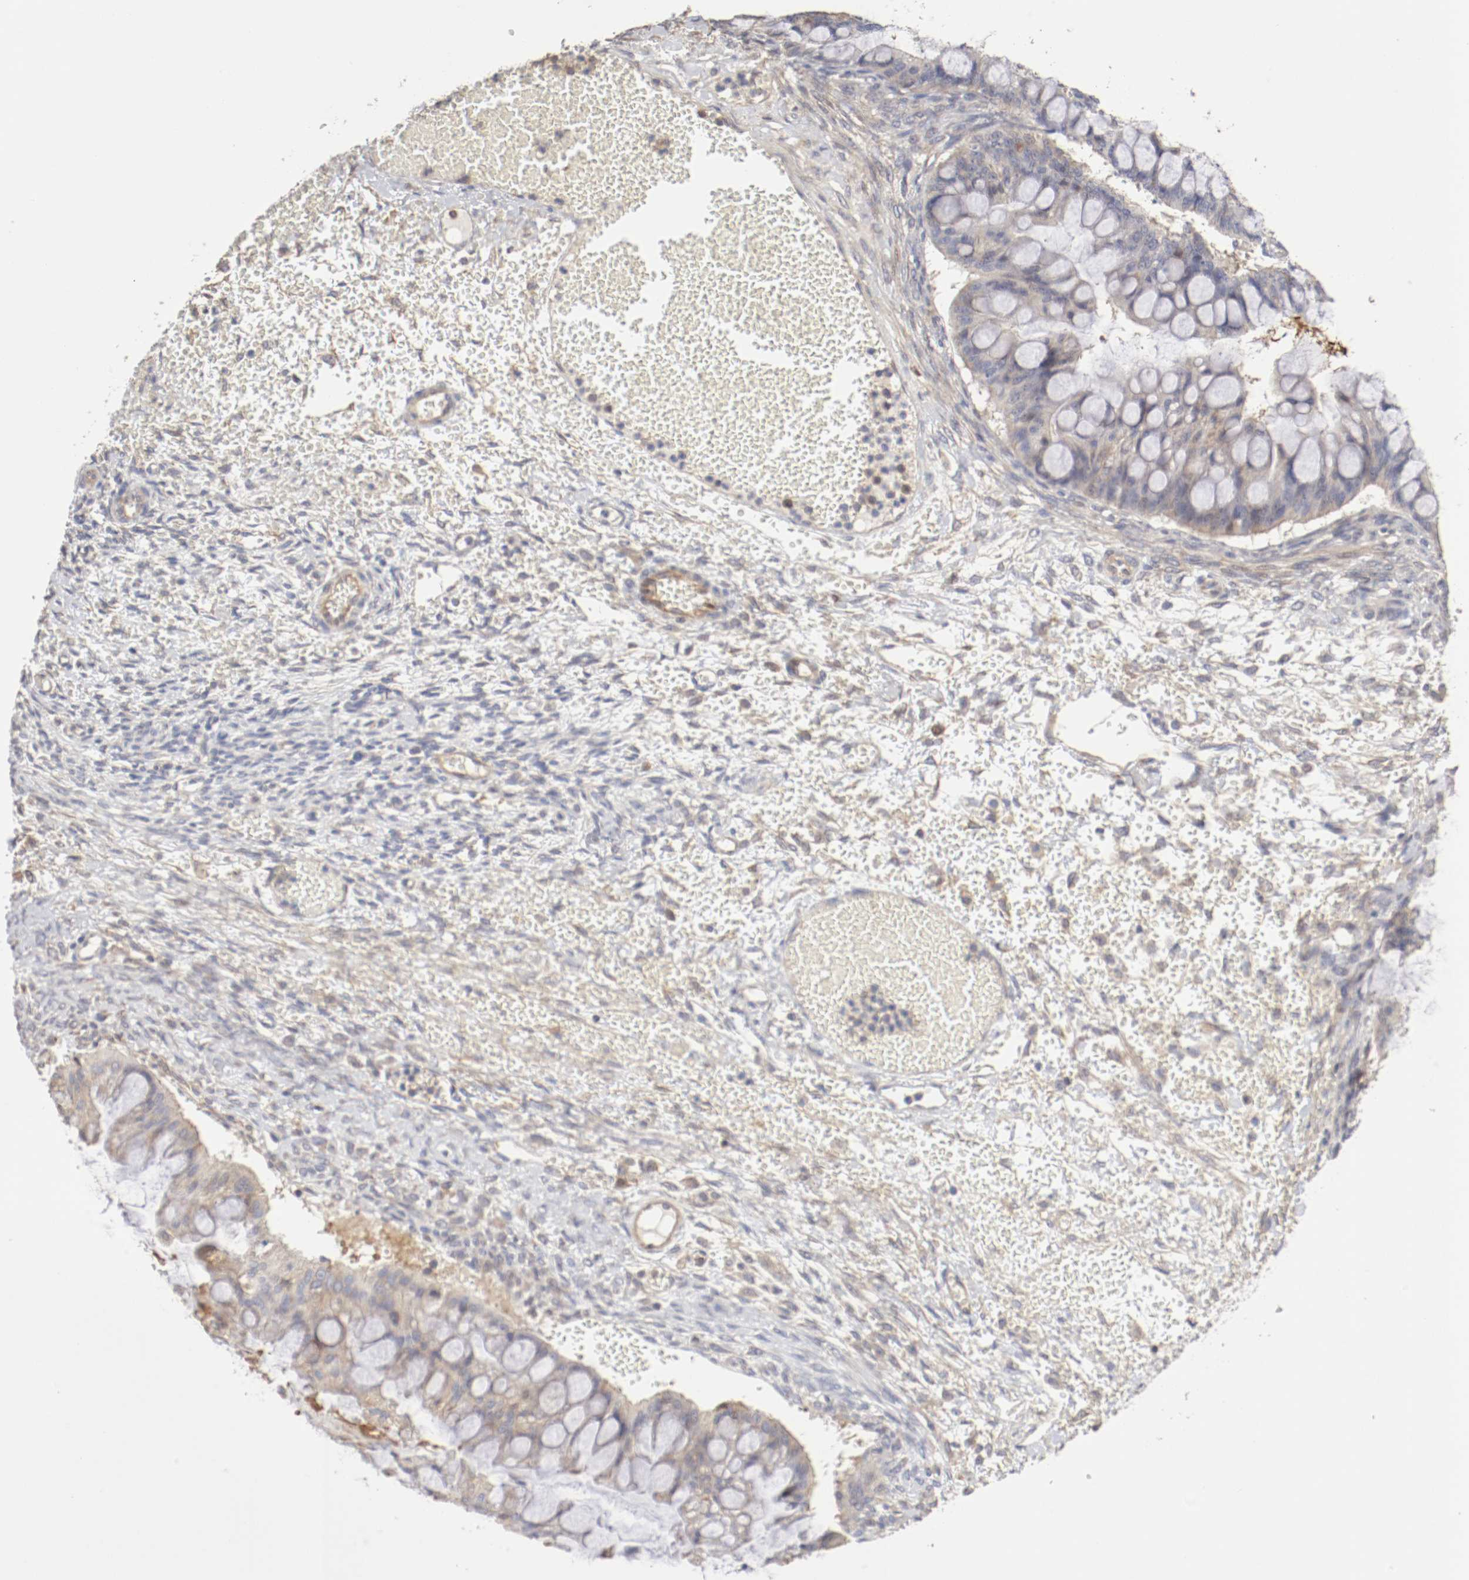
{"staining": {"intensity": "weak", "quantity": ">75%", "location": "cytoplasmic/membranous"}, "tissue": "ovarian cancer", "cell_type": "Tumor cells", "image_type": "cancer", "snomed": [{"axis": "morphology", "description": "Cystadenocarcinoma, mucinous, NOS"}, {"axis": "topography", "description": "Ovary"}], "caption": "This is a photomicrograph of immunohistochemistry staining of ovarian mucinous cystadenocarcinoma, which shows weak expression in the cytoplasmic/membranous of tumor cells.", "gene": "CDK6", "patient": {"sex": "female", "age": 73}}